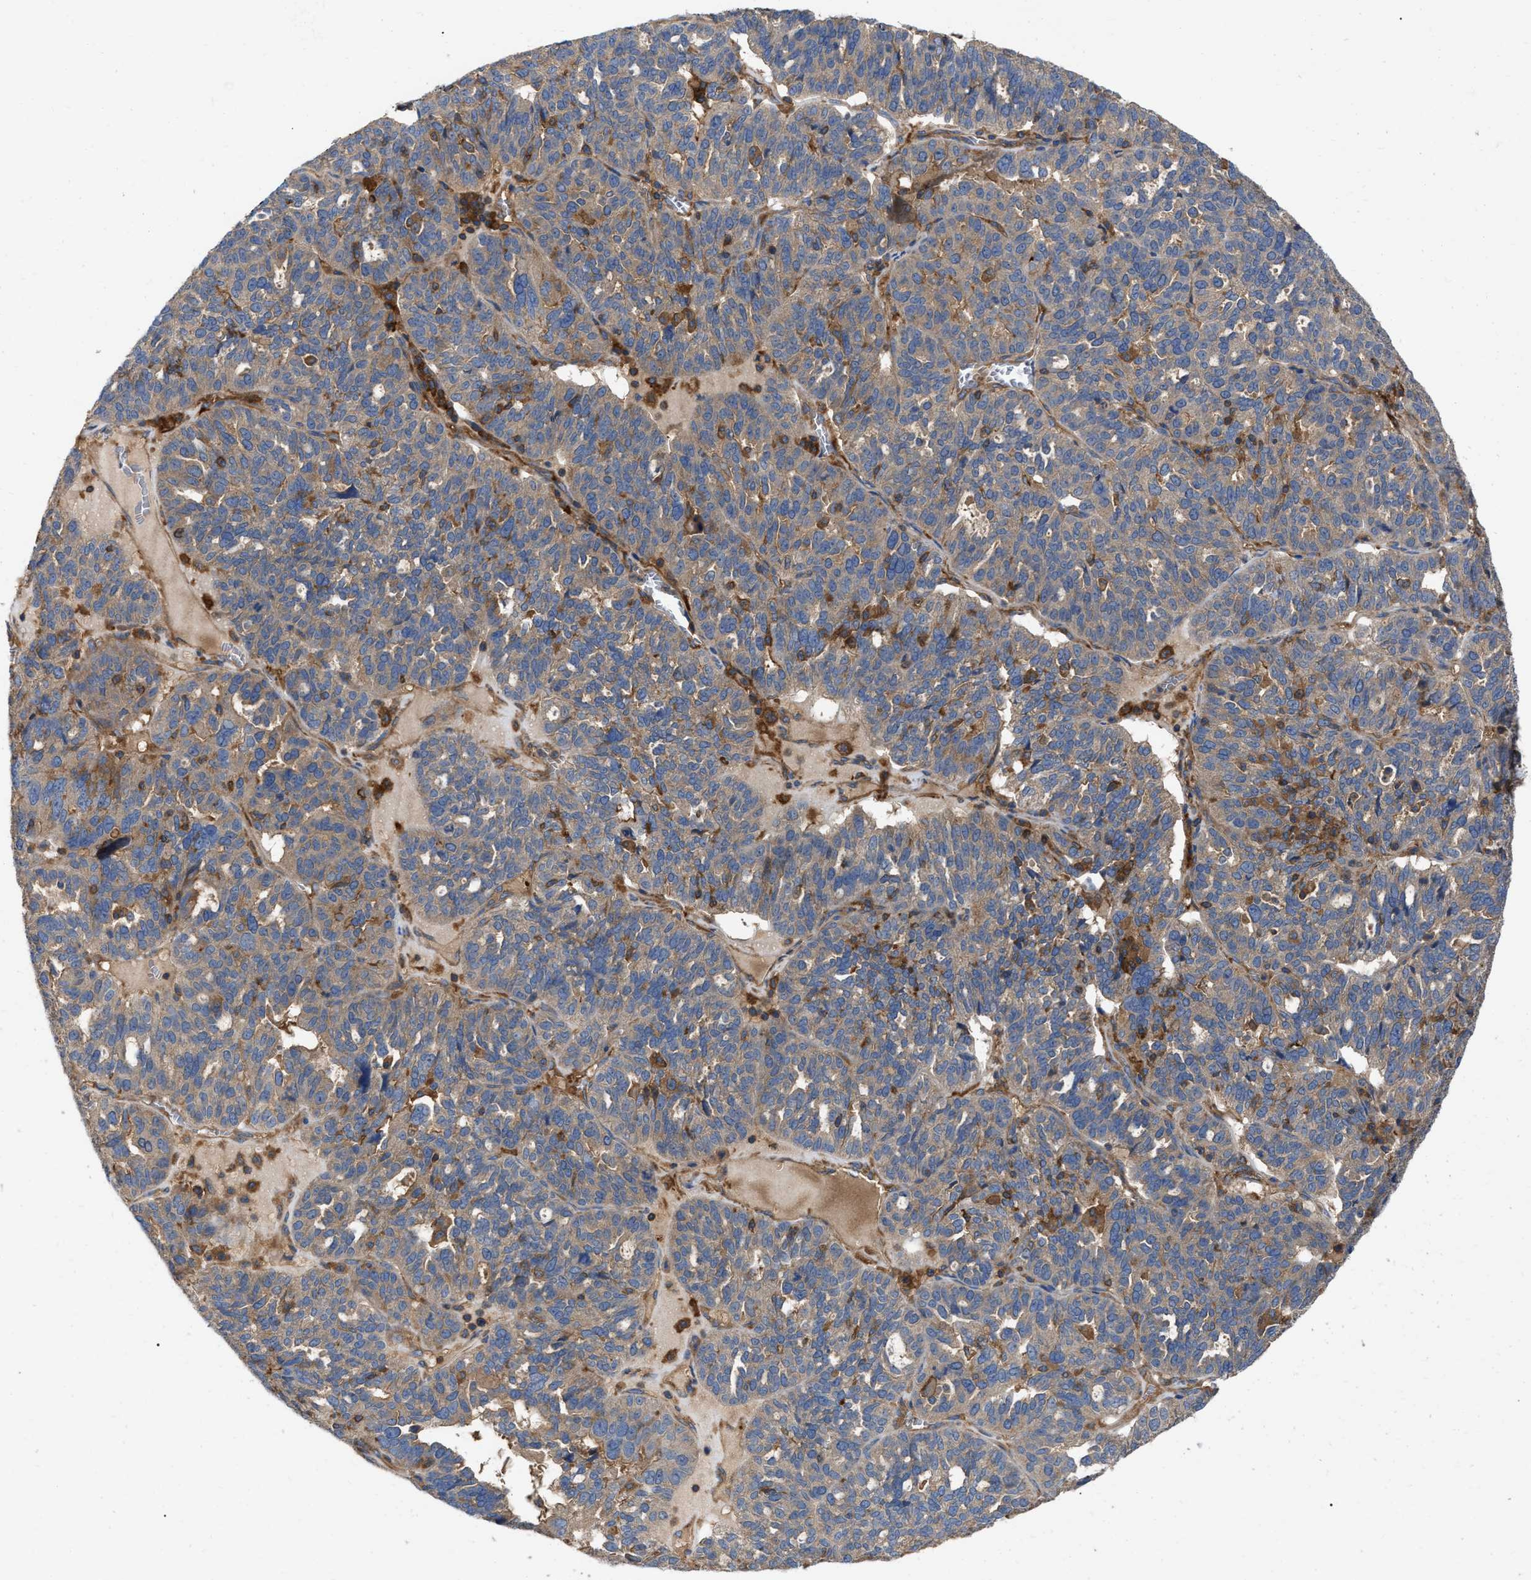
{"staining": {"intensity": "weak", "quantity": ">75%", "location": "cytoplasmic/membranous"}, "tissue": "ovarian cancer", "cell_type": "Tumor cells", "image_type": "cancer", "snomed": [{"axis": "morphology", "description": "Cystadenocarcinoma, serous, NOS"}, {"axis": "topography", "description": "Ovary"}], "caption": "Serous cystadenocarcinoma (ovarian) tissue shows weak cytoplasmic/membranous staining in about >75% of tumor cells, visualized by immunohistochemistry. (IHC, brightfield microscopy, high magnification).", "gene": "RABEP1", "patient": {"sex": "female", "age": 59}}